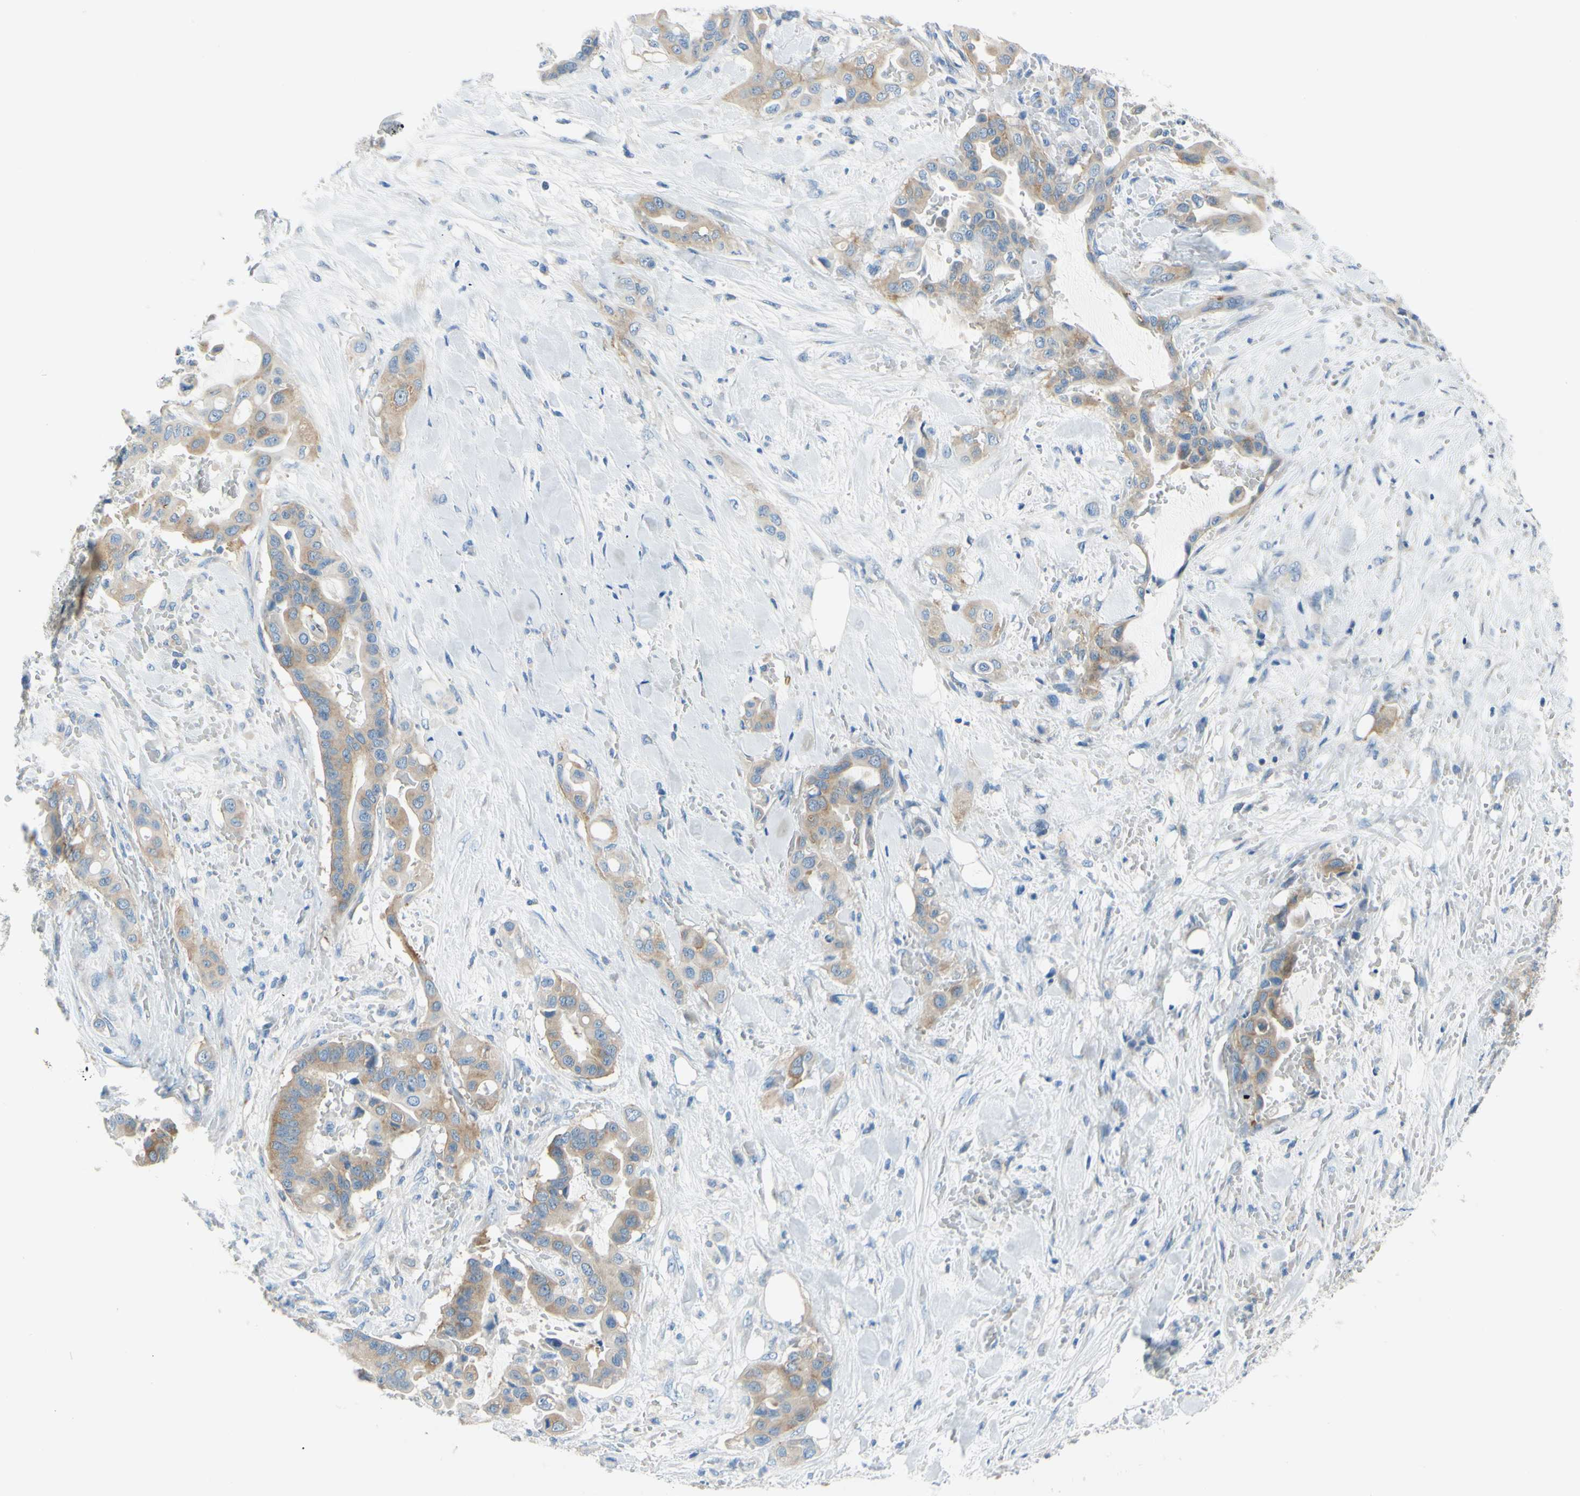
{"staining": {"intensity": "moderate", "quantity": ">75%", "location": "cytoplasmic/membranous"}, "tissue": "liver cancer", "cell_type": "Tumor cells", "image_type": "cancer", "snomed": [{"axis": "morphology", "description": "Cholangiocarcinoma"}, {"axis": "topography", "description": "Liver"}], "caption": "IHC (DAB) staining of human cholangiocarcinoma (liver) reveals moderate cytoplasmic/membranous protein staining in about >75% of tumor cells.", "gene": "FRMD4B", "patient": {"sex": "female", "age": 61}}